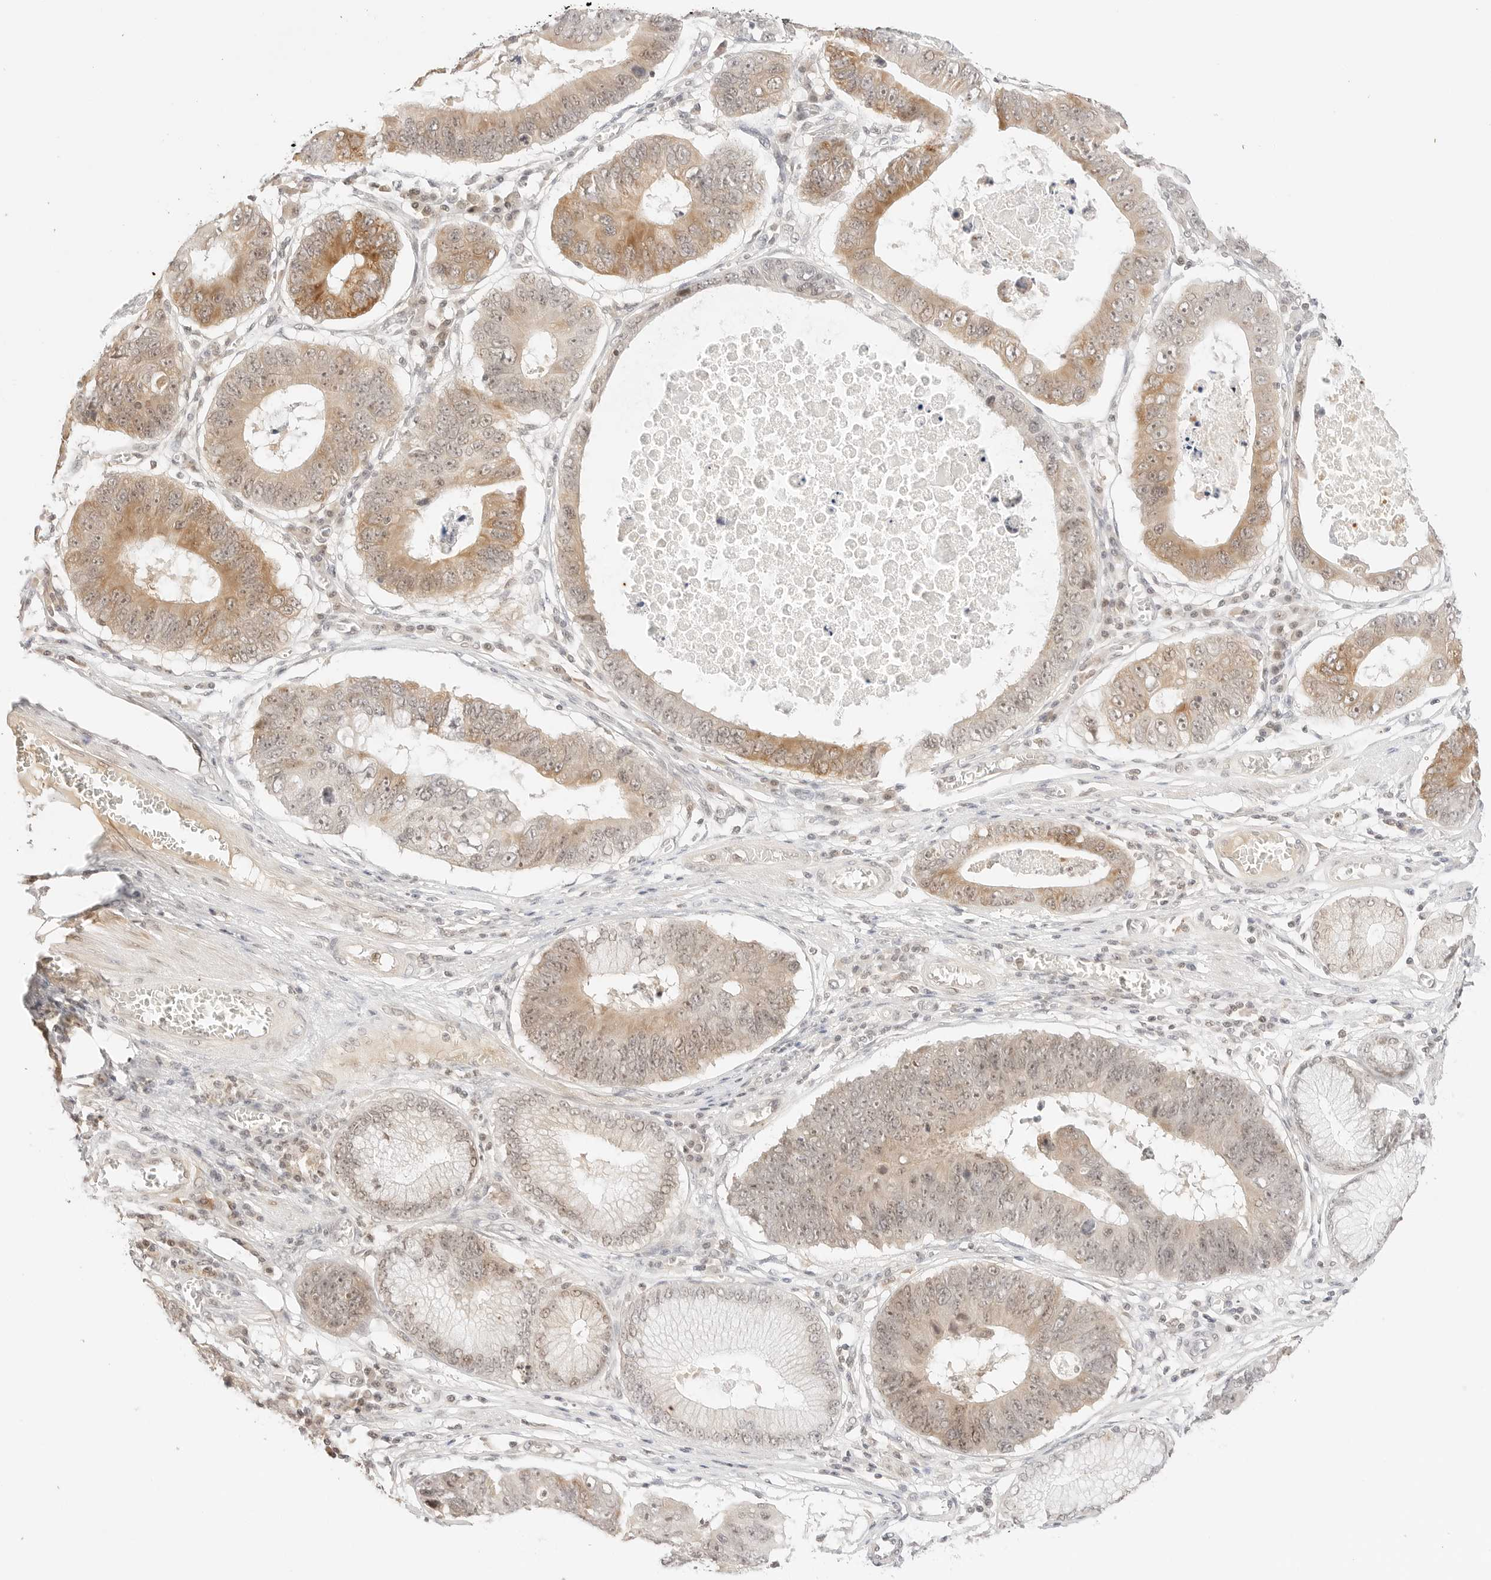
{"staining": {"intensity": "moderate", "quantity": ">75%", "location": "cytoplasmic/membranous"}, "tissue": "stomach cancer", "cell_type": "Tumor cells", "image_type": "cancer", "snomed": [{"axis": "morphology", "description": "Adenocarcinoma, NOS"}, {"axis": "topography", "description": "Stomach"}], "caption": "Protein staining exhibits moderate cytoplasmic/membranous positivity in approximately >75% of tumor cells in stomach cancer.", "gene": "RPS6KL1", "patient": {"sex": "male", "age": 59}}